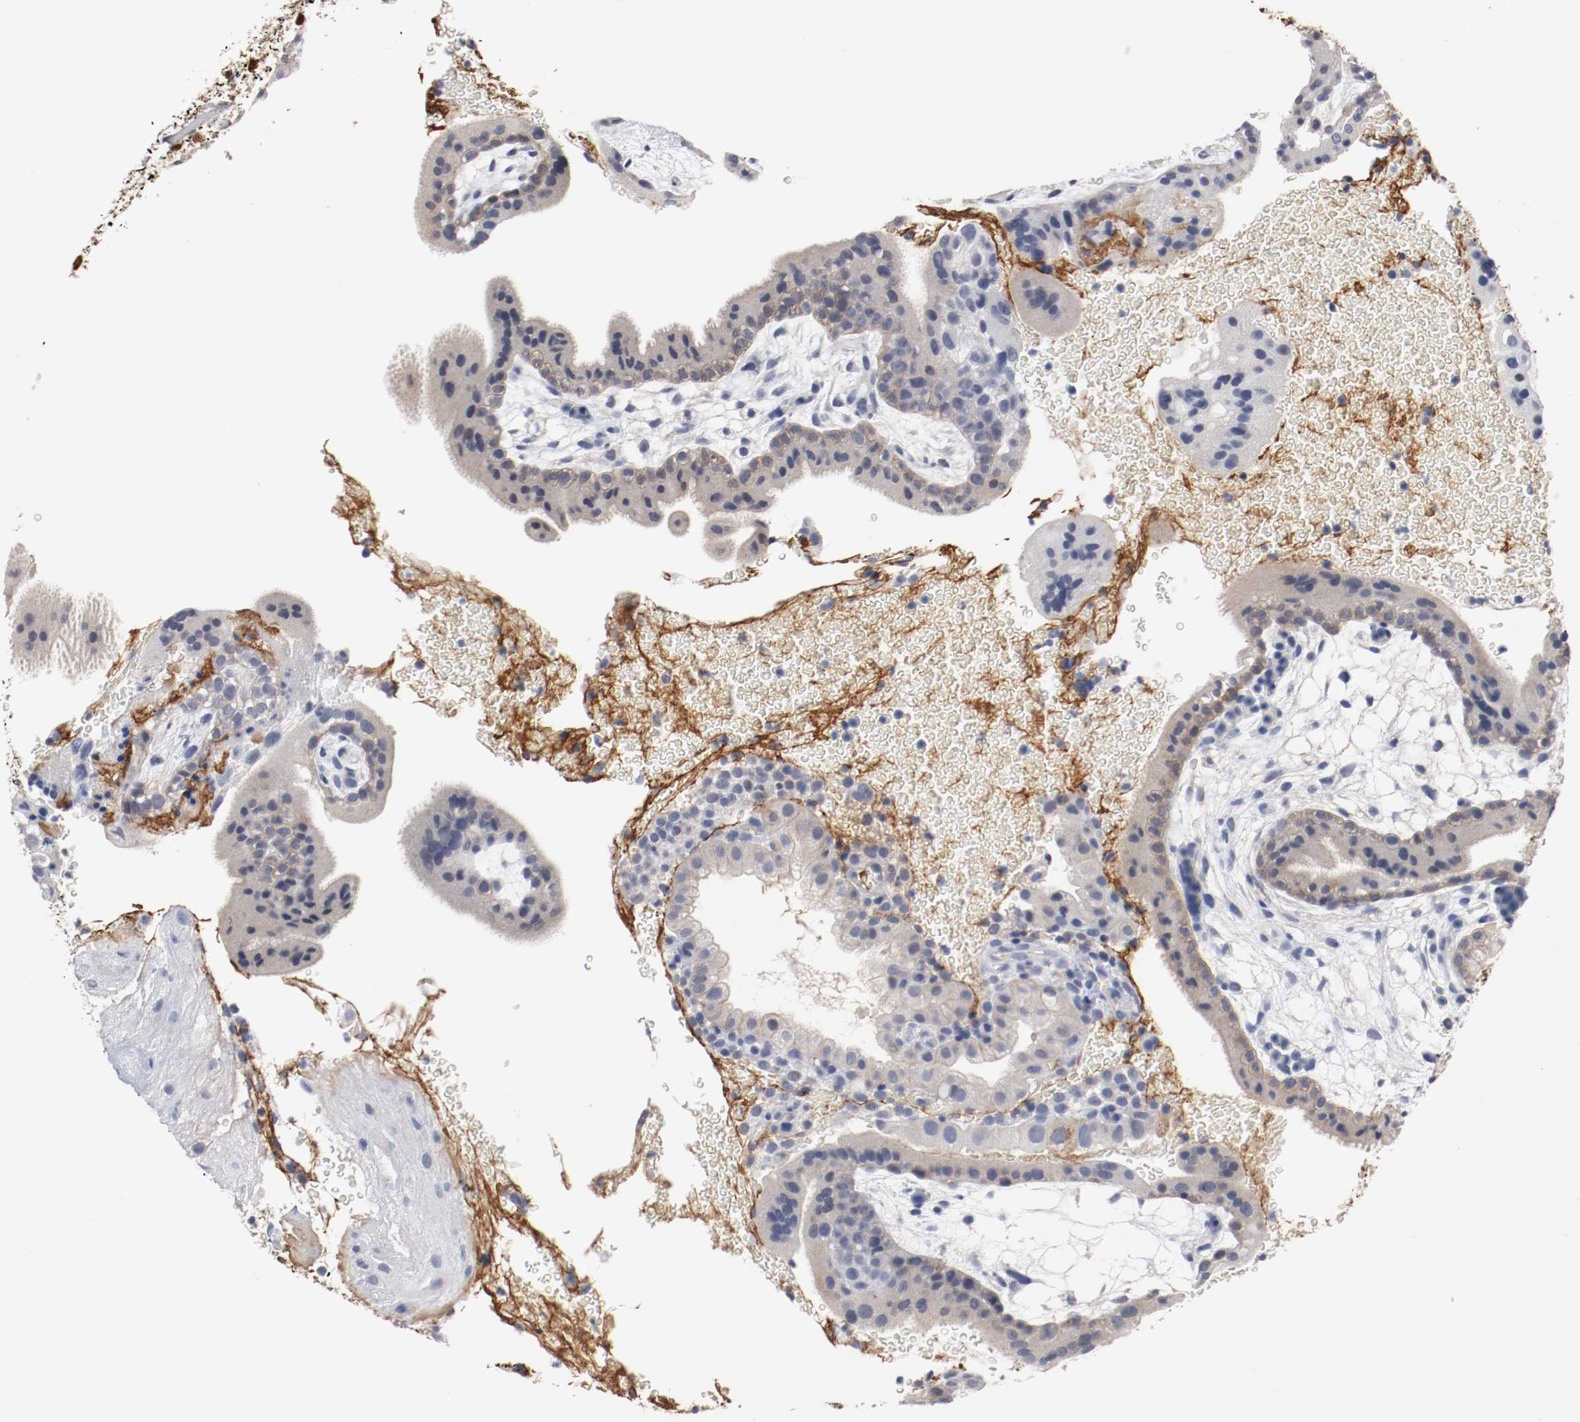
{"staining": {"intensity": "negative", "quantity": "none", "location": "none"}, "tissue": "placenta", "cell_type": "Decidual cells", "image_type": "normal", "snomed": [{"axis": "morphology", "description": "Normal tissue, NOS"}, {"axis": "topography", "description": "Placenta"}], "caption": "IHC micrograph of benign placenta: human placenta stained with DAB (3,3'-diaminobenzidine) shows no significant protein staining in decidual cells.", "gene": "TNC", "patient": {"sex": "female", "age": 19}}